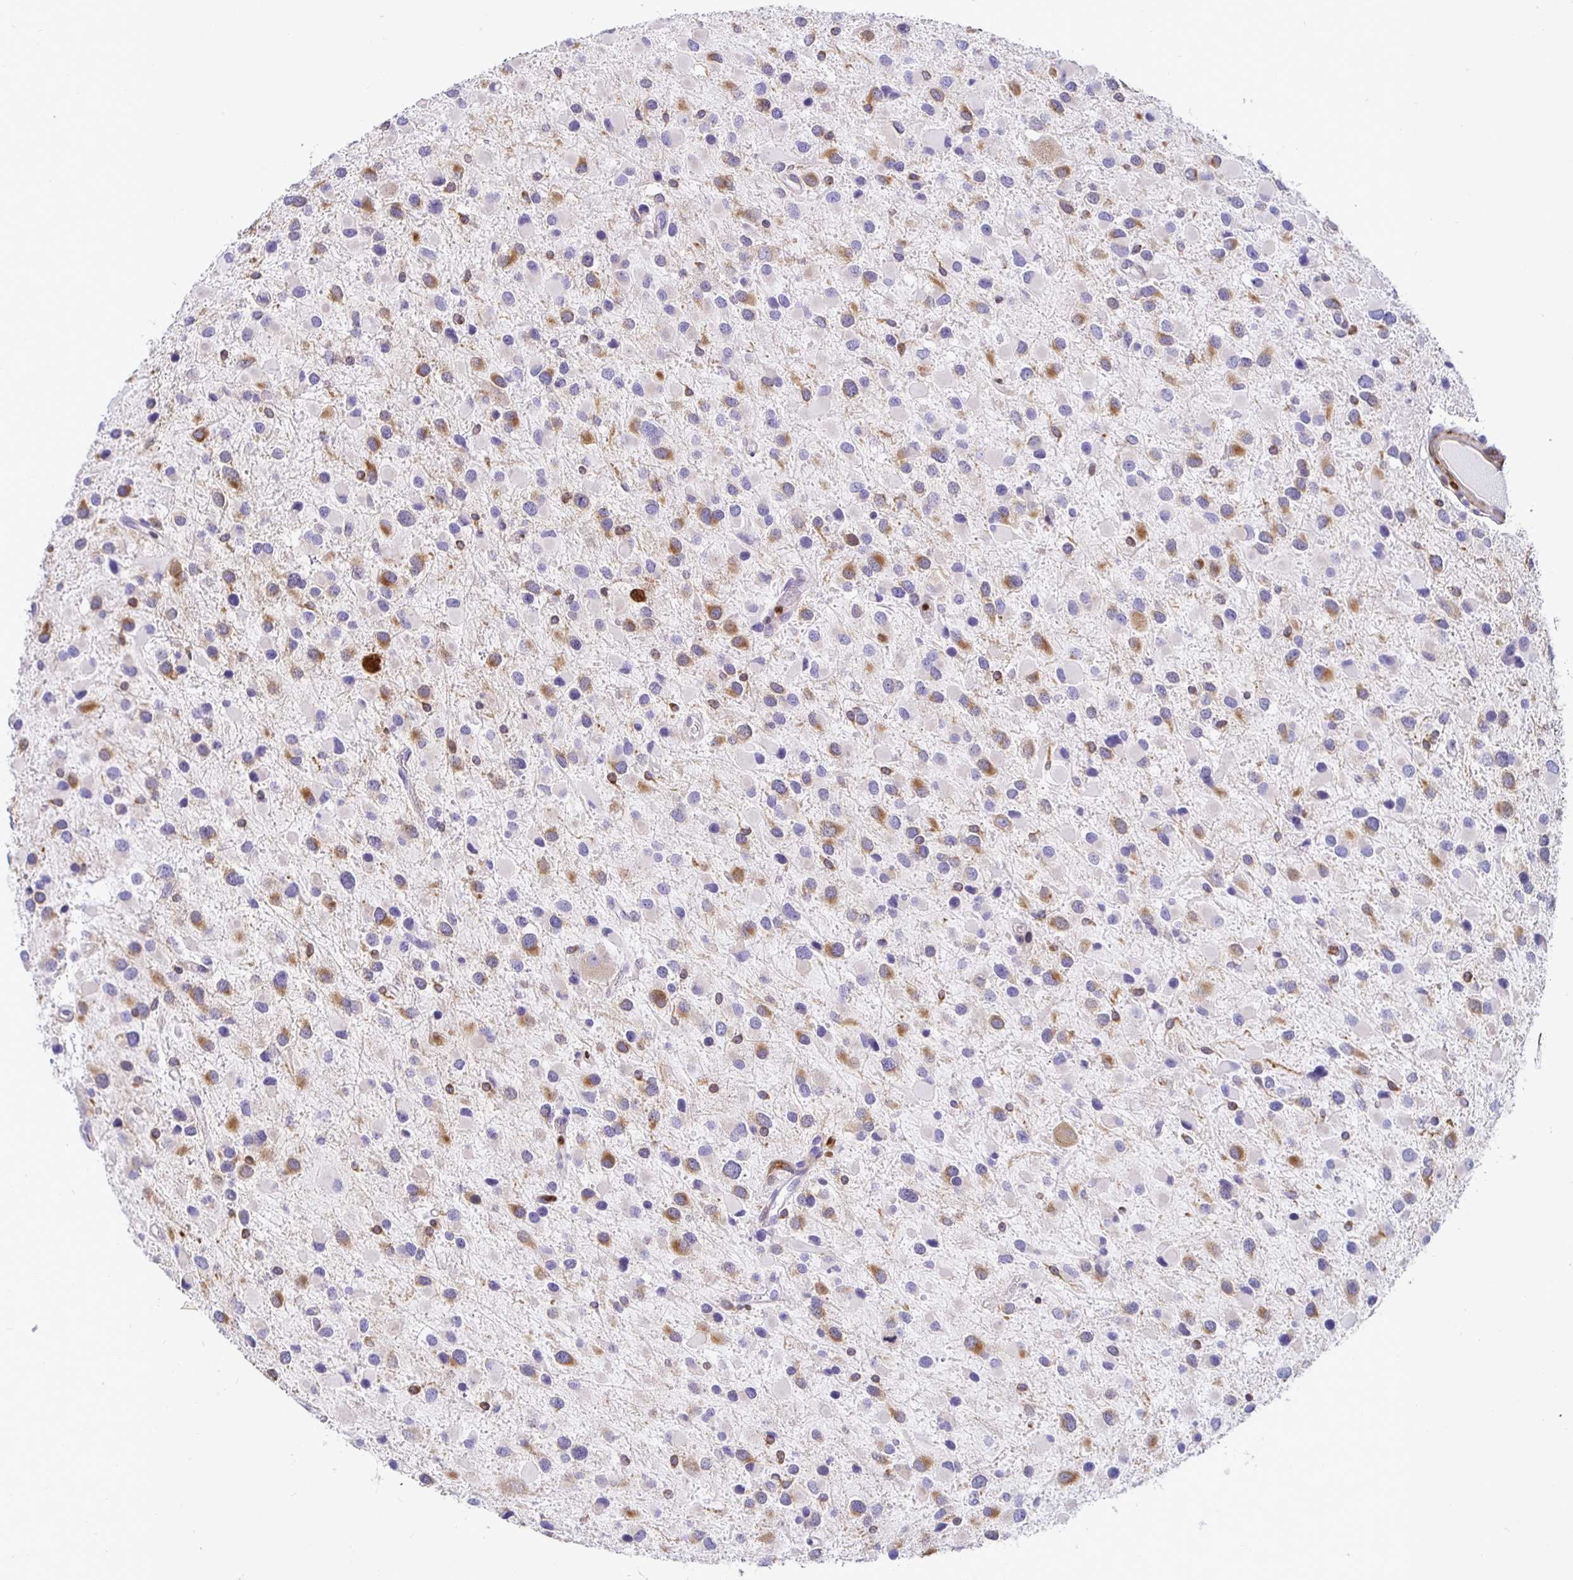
{"staining": {"intensity": "moderate", "quantity": "<25%", "location": "cytoplasmic/membranous"}, "tissue": "glioma", "cell_type": "Tumor cells", "image_type": "cancer", "snomed": [{"axis": "morphology", "description": "Glioma, malignant, Low grade"}, {"axis": "topography", "description": "Brain"}], "caption": "Approximately <25% of tumor cells in glioma exhibit moderate cytoplasmic/membranous protein staining as visualized by brown immunohistochemical staining.", "gene": "TP53I11", "patient": {"sex": "female", "age": 32}}